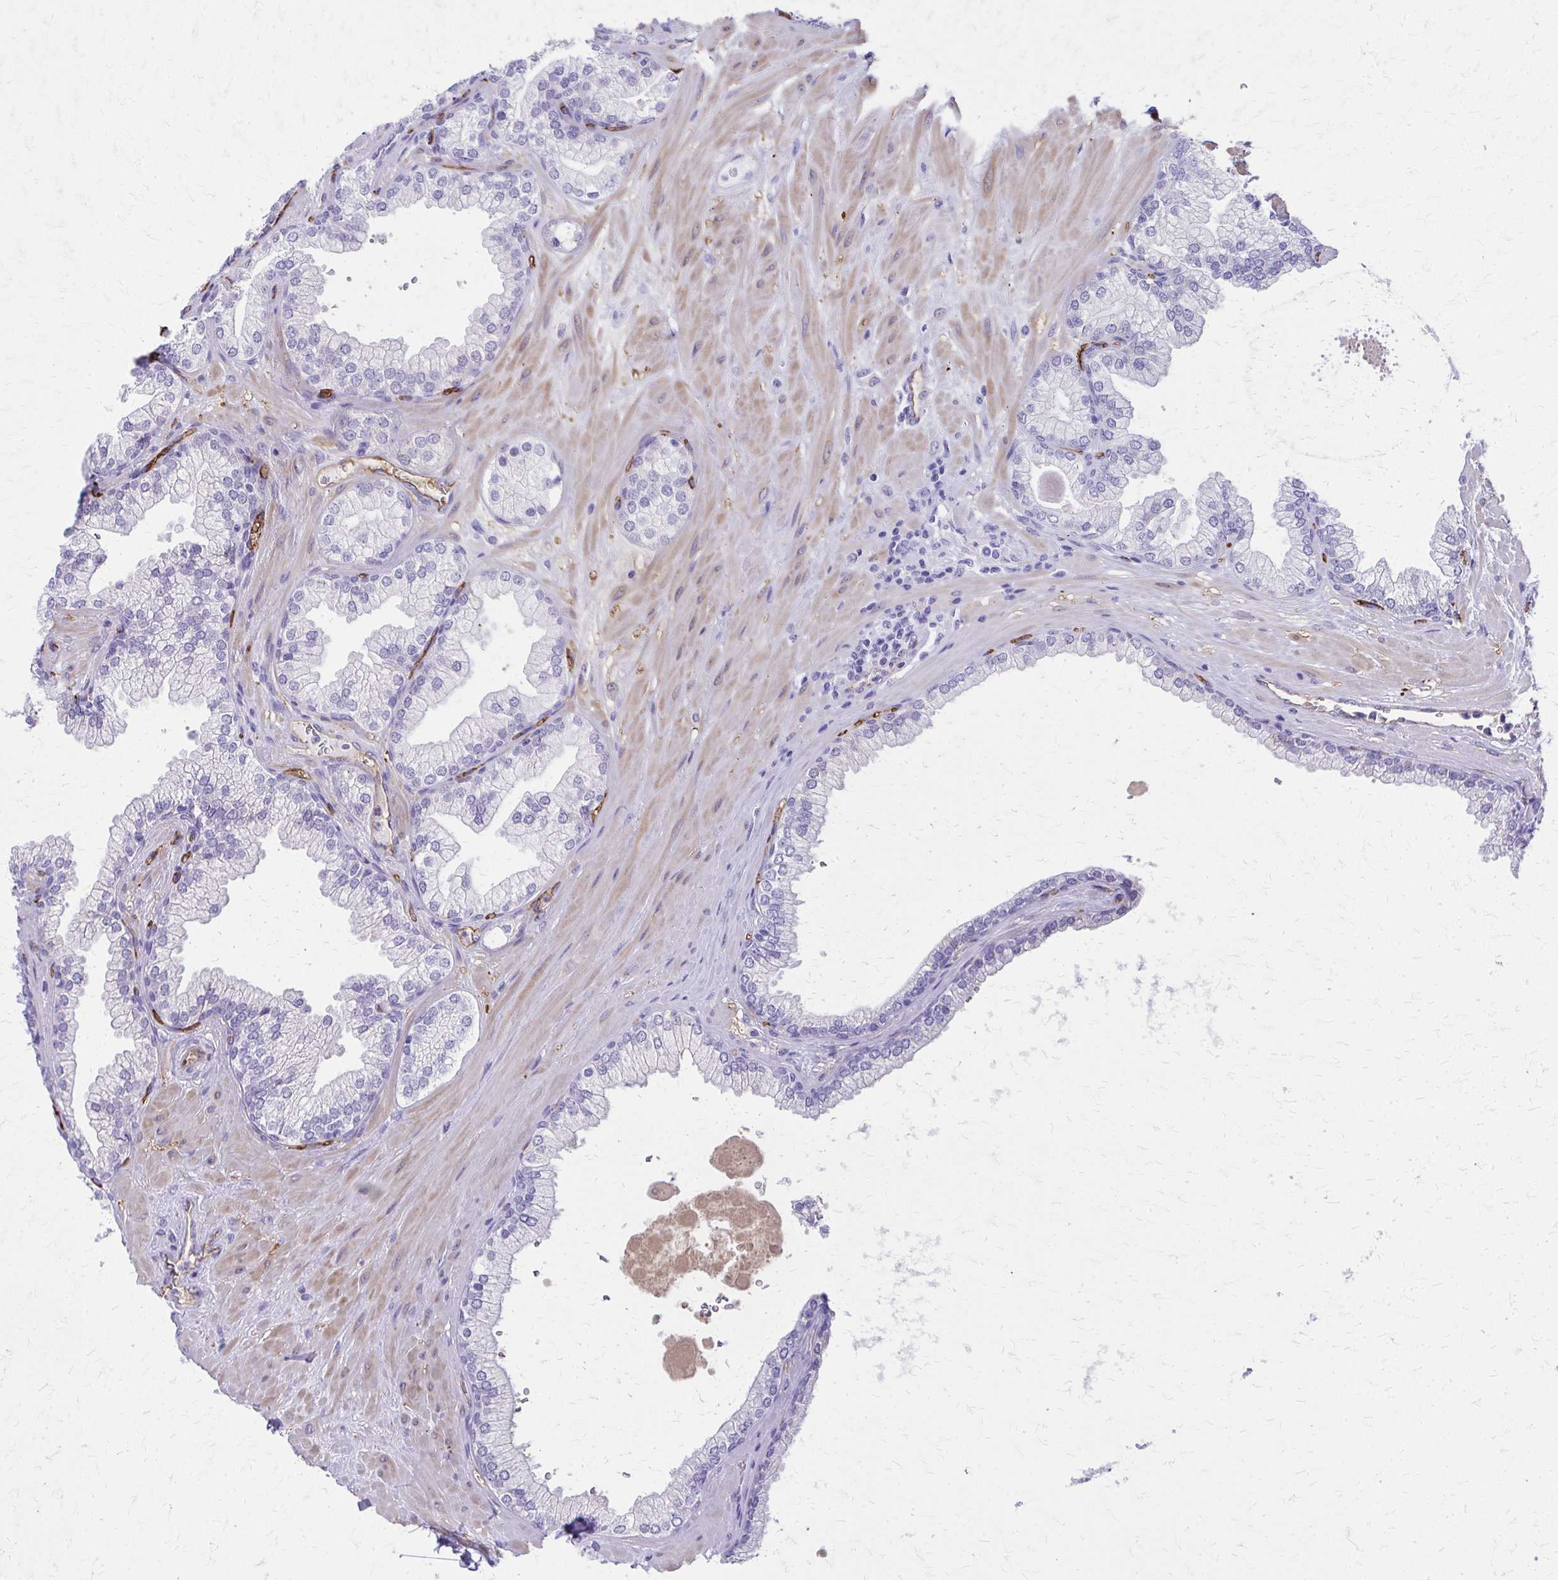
{"staining": {"intensity": "weak", "quantity": "<25%", "location": "cytoplasmic/membranous"}, "tissue": "prostate", "cell_type": "Glandular cells", "image_type": "normal", "snomed": [{"axis": "morphology", "description": "Normal tissue, NOS"}, {"axis": "topography", "description": "Prostate"}, {"axis": "topography", "description": "Peripheral nerve tissue"}], "caption": "Glandular cells show no significant protein expression in normal prostate. (DAB immunohistochemistry, high magnification).", "gene": "TPSG1", "patient": {"sex": "male", "age": 61}}